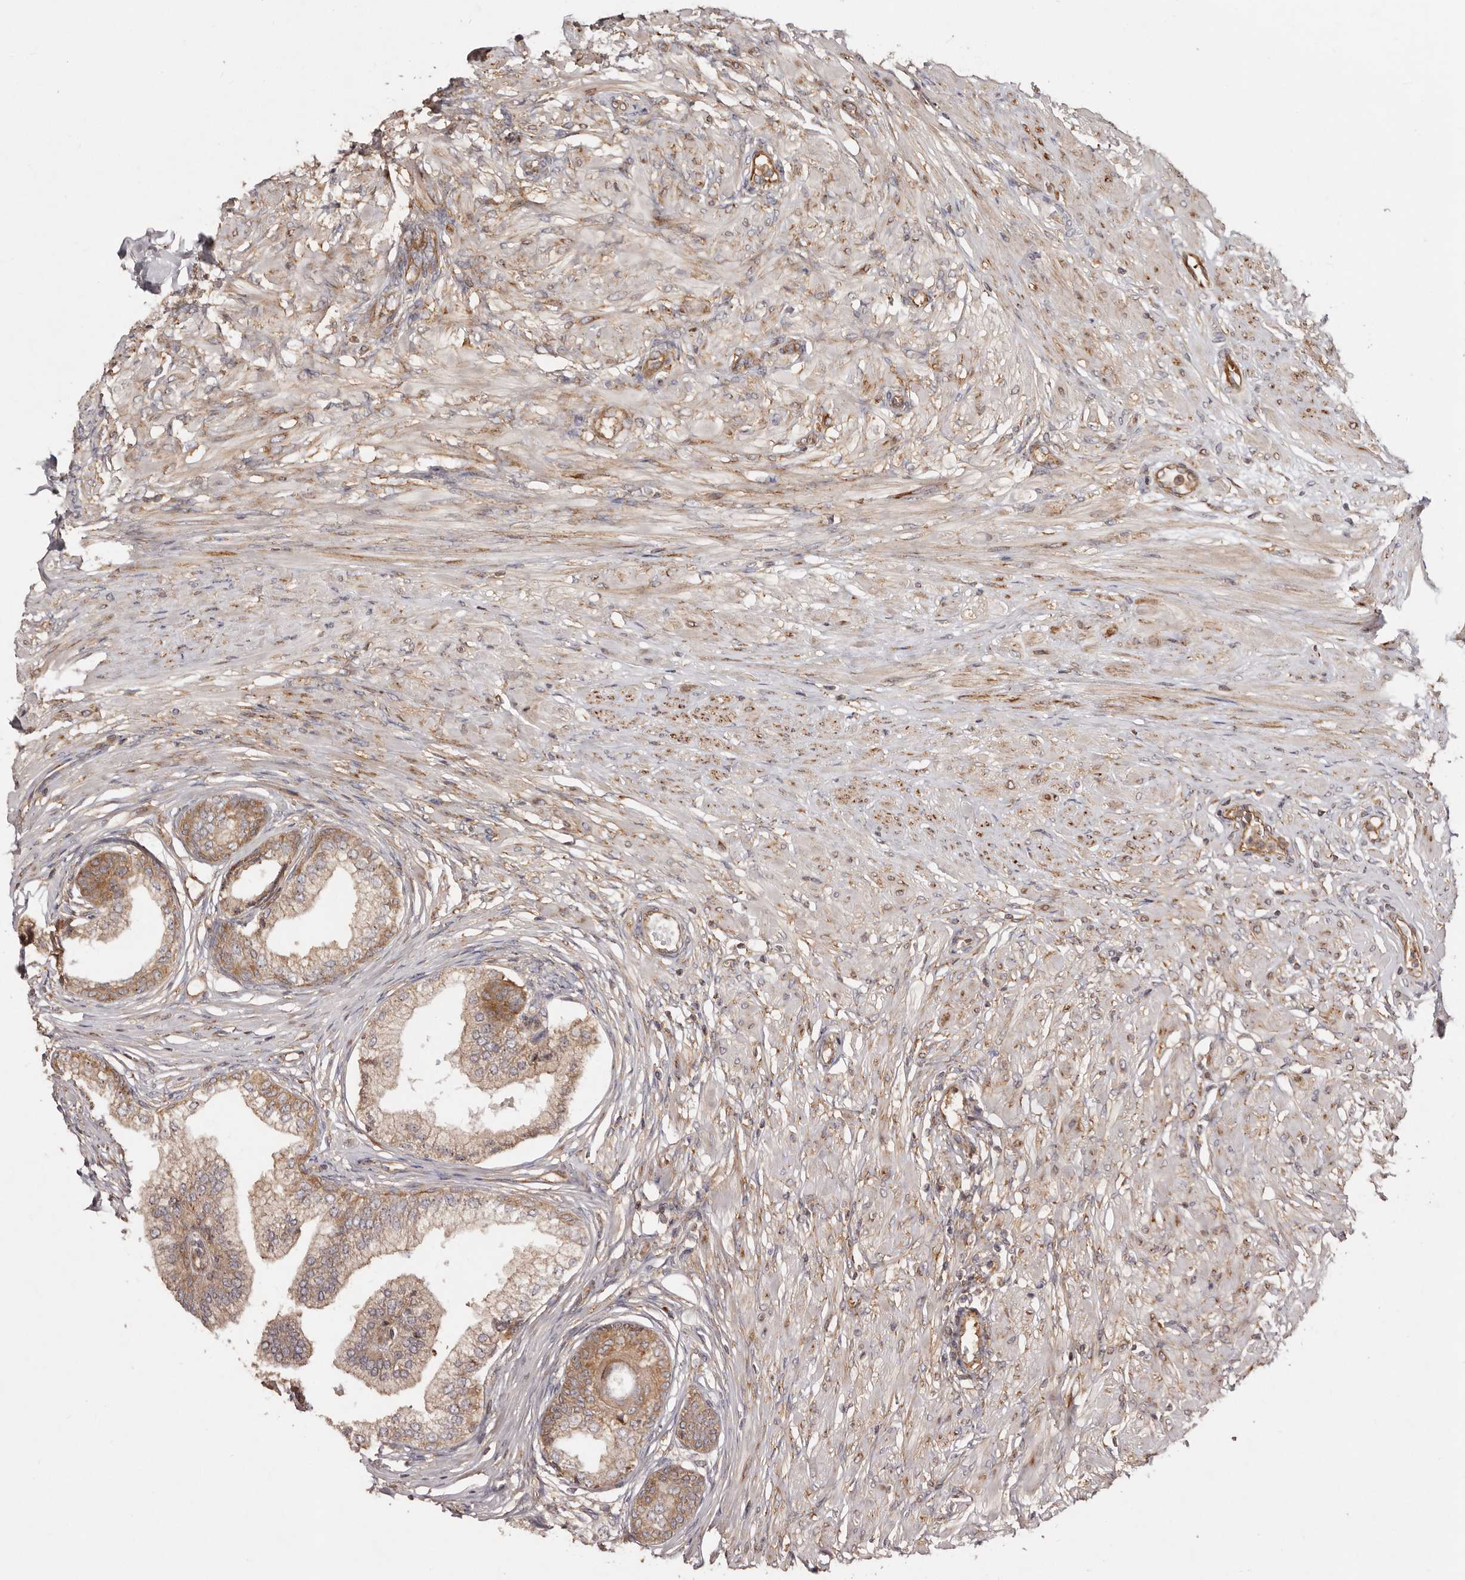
{"staining": {"intensity": "moderate", "quantity": ">75%", "location": "cytoplasmic/membranous"}, "tissue": "prostate", "cell_type": "Glandular cells", "image_type": "normal", "snomed": [{"axis": "morphology", "description": "Normal tissue, NOS"}, {"axis": "morphology", "description": "Urothelial carcinoma, Low grade"}, {"axis": "topography", "description": "Urinary bladder"}, {"axis": "topography", "description": "Prostate"}], "caption": "The micrograph exhibits staining of benign prostate, revealing moderate cytoplasmic/membranous protein expression (brown color) within glandular cells. The staining was performed using DAB to visualize the protein expression in brown, while the nuclei were stained in blue with hematoxylin (Magnification: 20x).", "gene": "RPS6", "patient": {"sex": "male", "age": 60}}